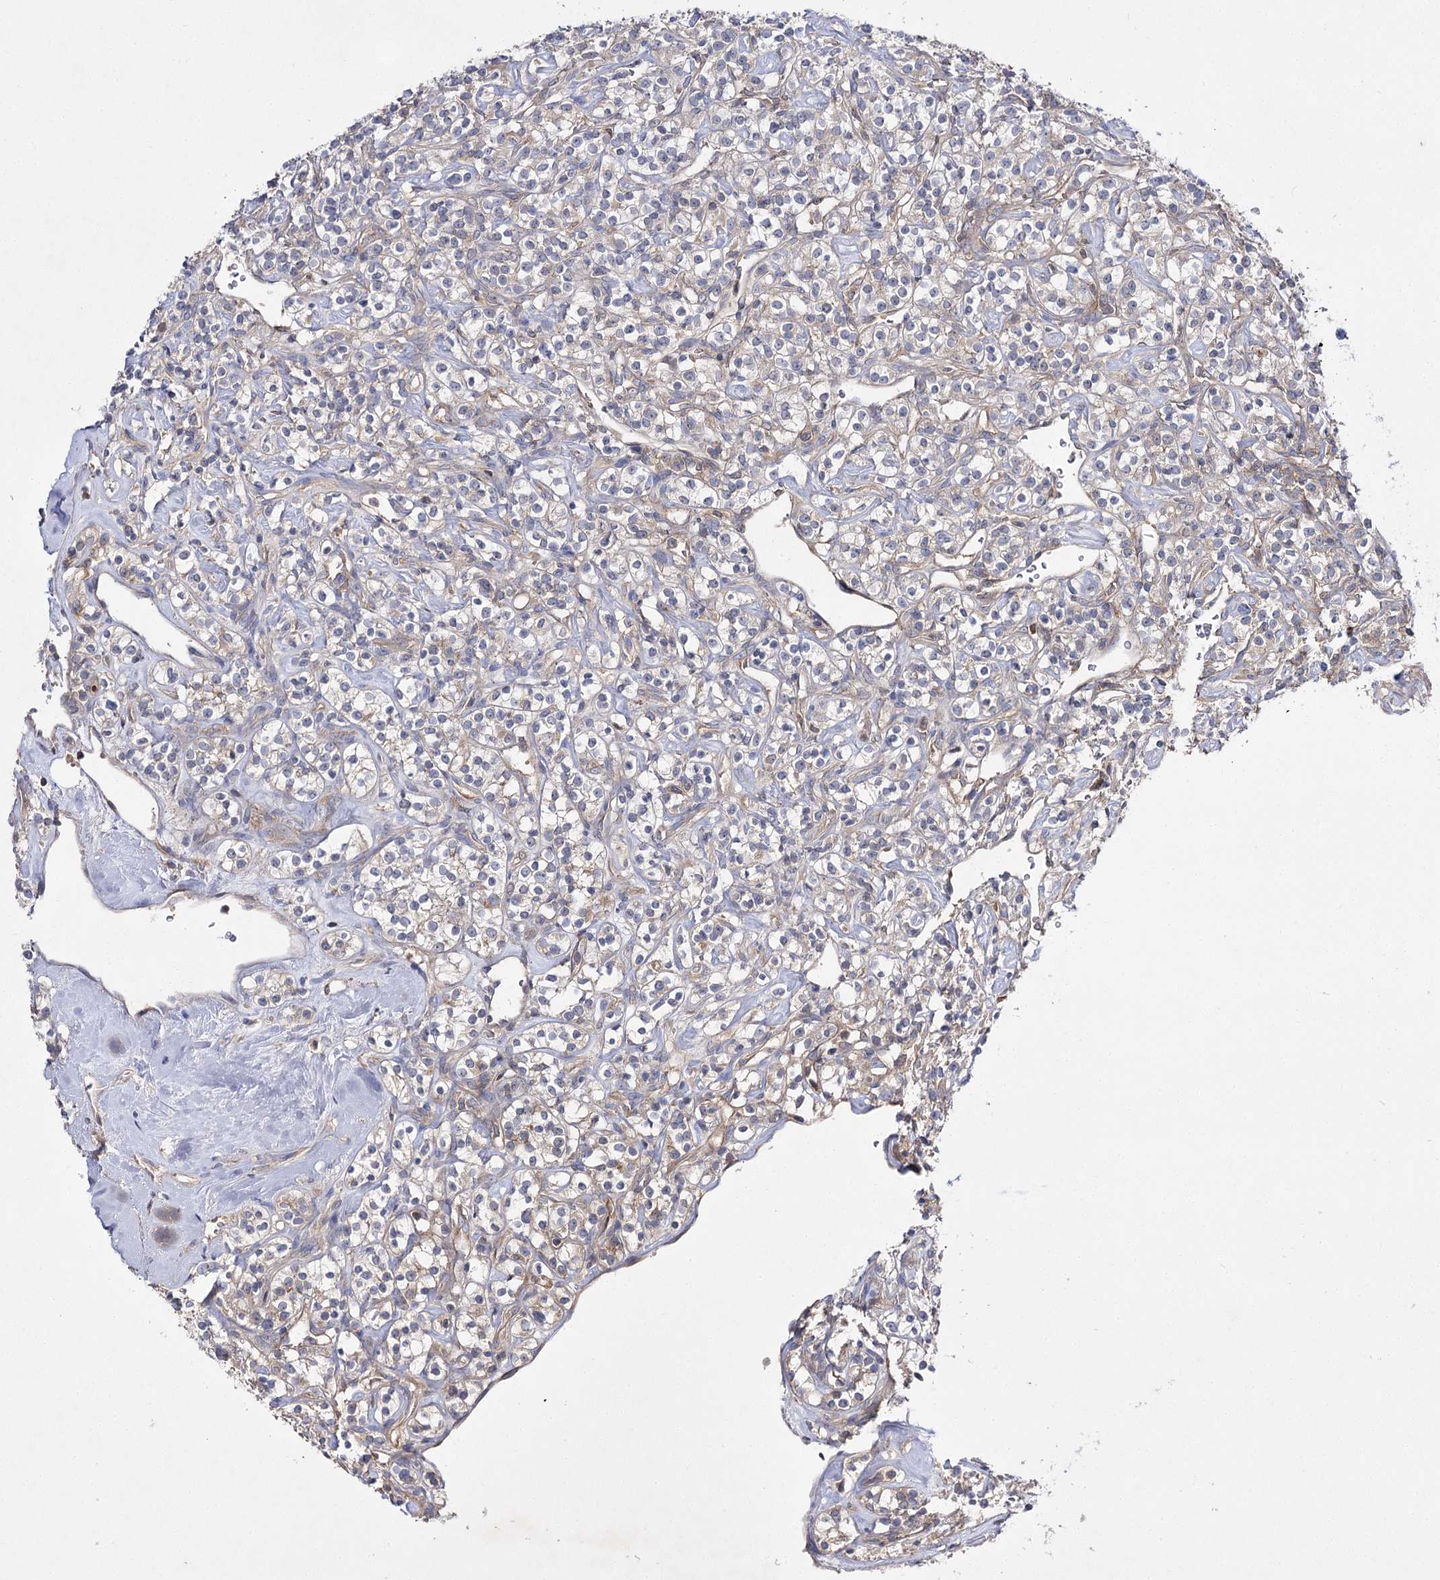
{"staining": {"intensity": "negative", "quantity": "none", "location": "none"}, "tissue": "renal cancer", "cell_type": "Tumor cells", "image_type": "cancer", "snomed": [{"axis": "morphology", "description": "Adenocarcinoma, NOS"}, {"axis": "topography", "description": "Kidney"}], "caption": "IHC of human renal adenocarcinoma reveals no staining in tumor cells.", "gene": "BCR", "patient": {"sex": "male", "age": 77}}